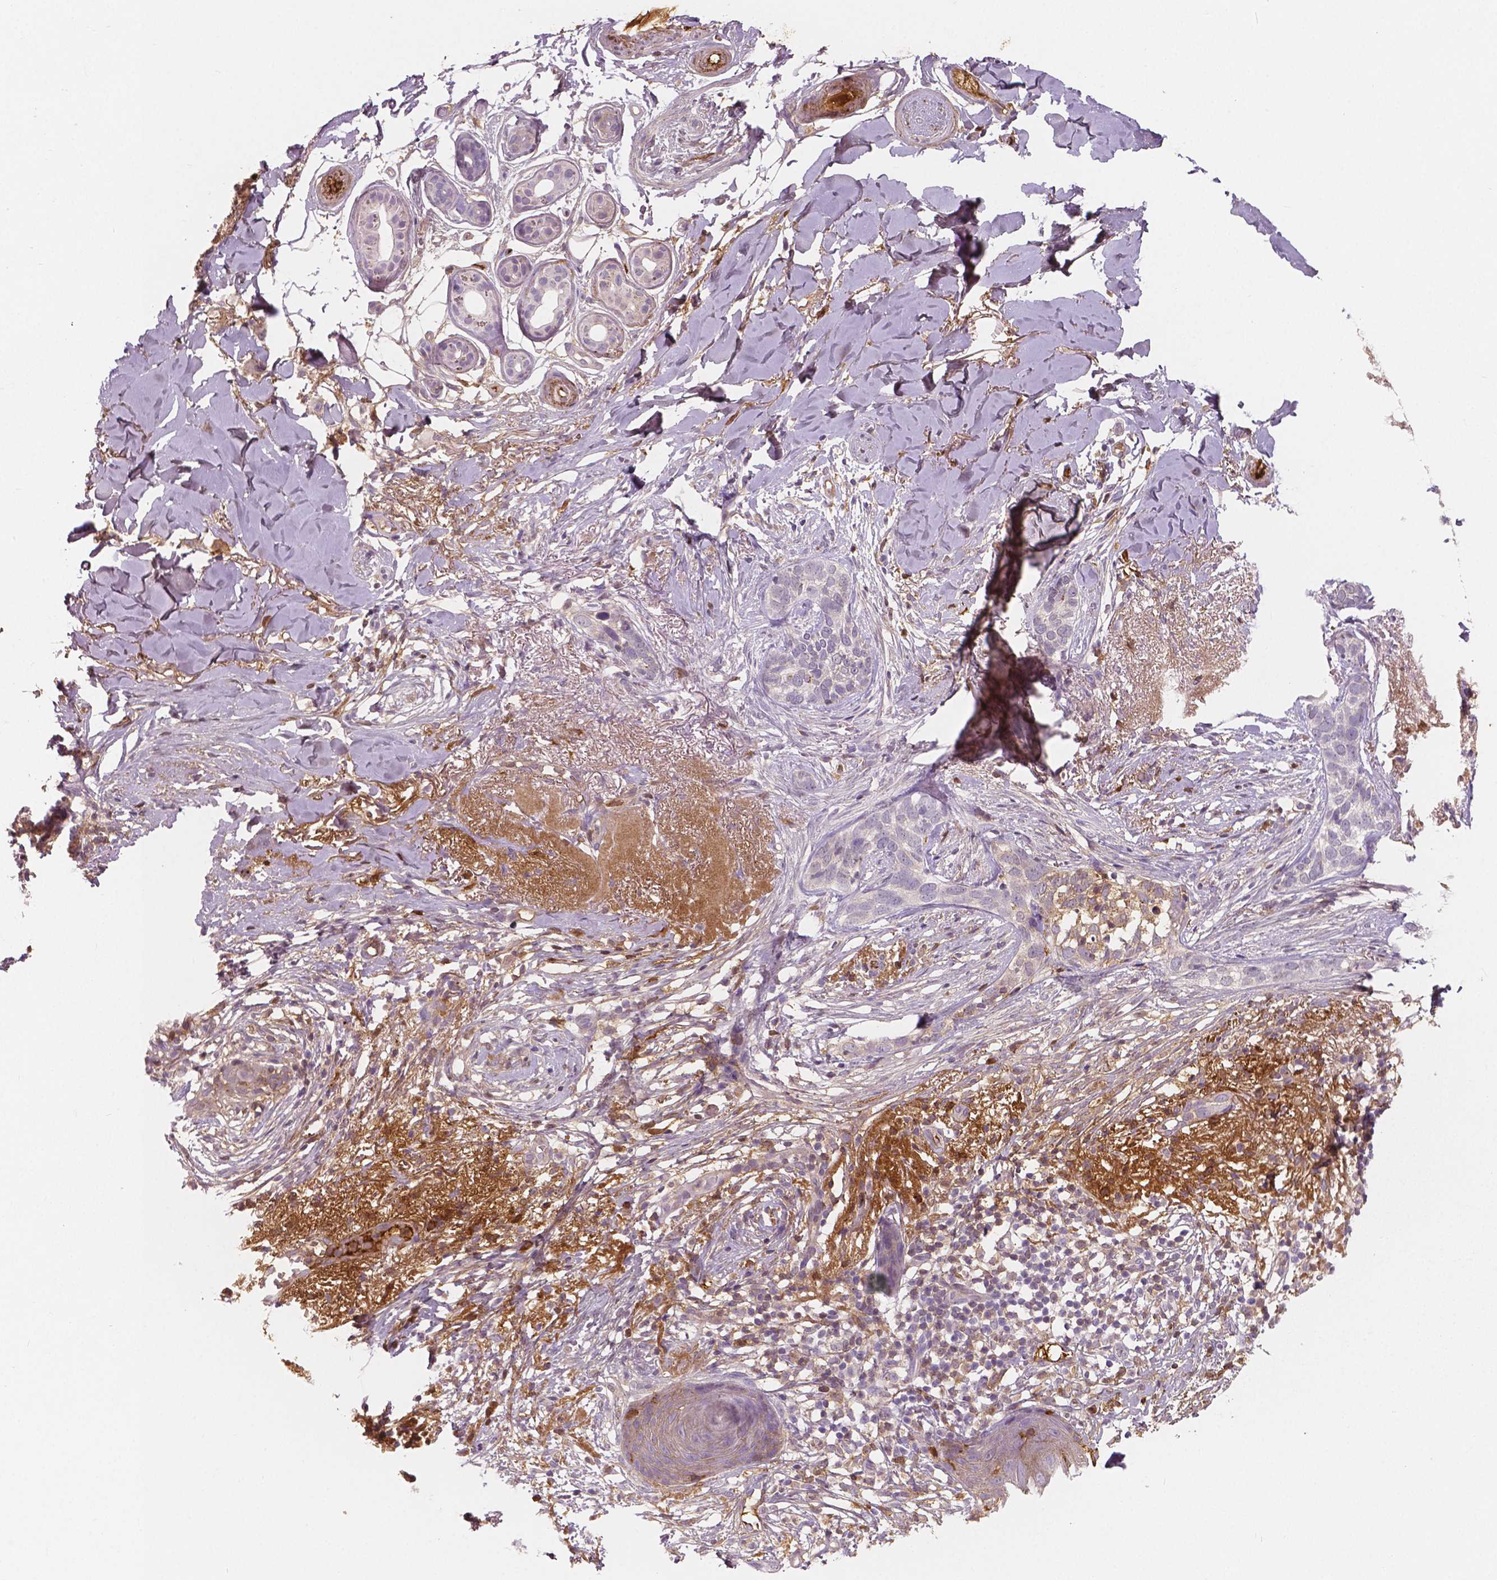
{"staining": {"intensity": "negative", "quantity": "none", "location": "none"}, "tissue": "skin cancer", "cell_type": "Tumor cells", "image_type": "cancer", "snomed": [{"axis": "morphology", "description": "Normal tissue, NOS"}, {"axis": "morphology", "description": "Basal cell carcinoma"}, {"axis": "topography", "description": "Skin"}], "caption": "Immunohistochemistry (IHC) photomicrograph of human skin basal cell carcinoma stained for a protein (brown), which reveals no positivity in tumor cells. Nuclei are stained in blue.", "gene": "APOA4", "patient": {"sex": "male", "age": 84}}